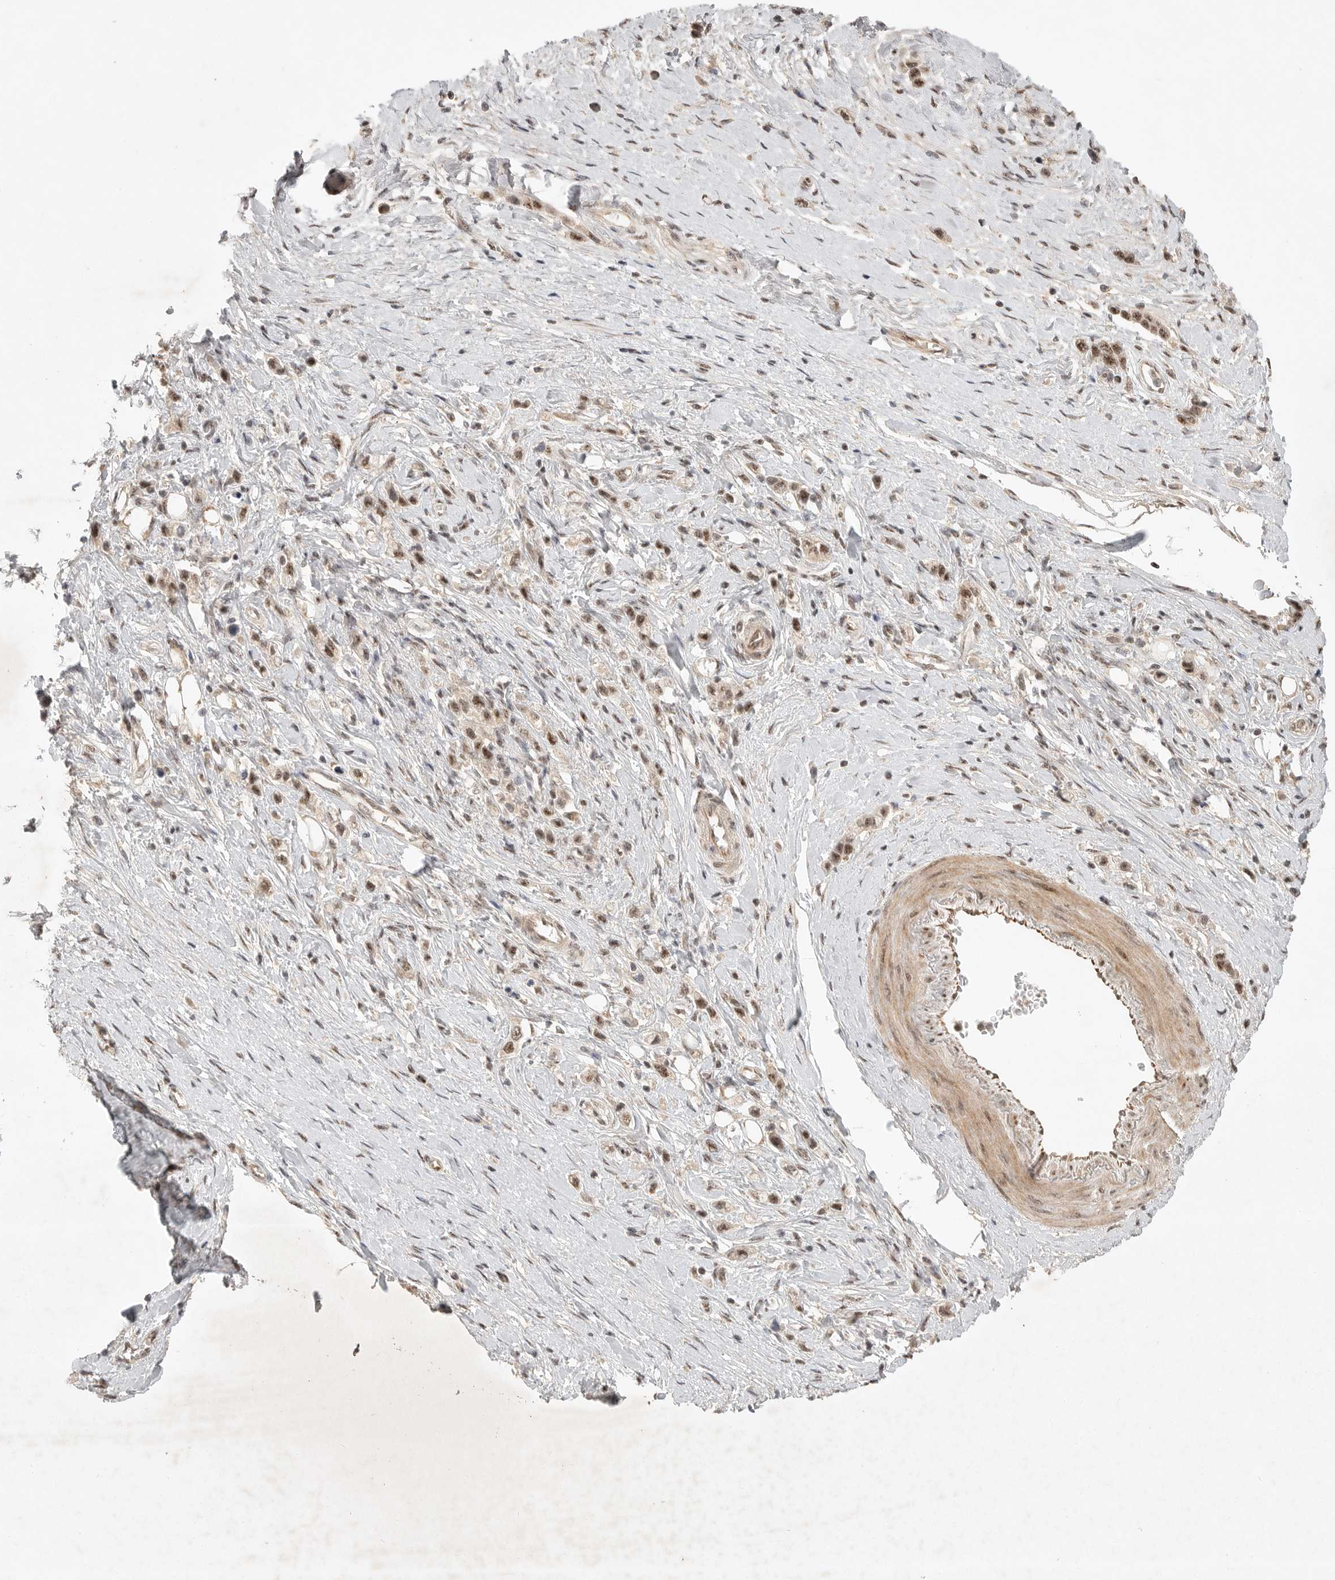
{"staining": {"intensity": "moderate", "quantity": ">75%", "location": "nuclear"}, "tissue": "stomach cancer", "cell_type": "Tumor cells", "image_type": "cancer", "snomed": [{"axis": "morphology", "description": "Adenocarcinoma, NOS"}, {"axis": "topography", "description": "Stomach"}], "caption": "Human stomach adenocarcinoma stained for a protein (brown) shows moderate nuclear positive staining in approximately >75% of tumor cells.", "gene": "POMP", "patient": {"sex": "female", "age": 65}}